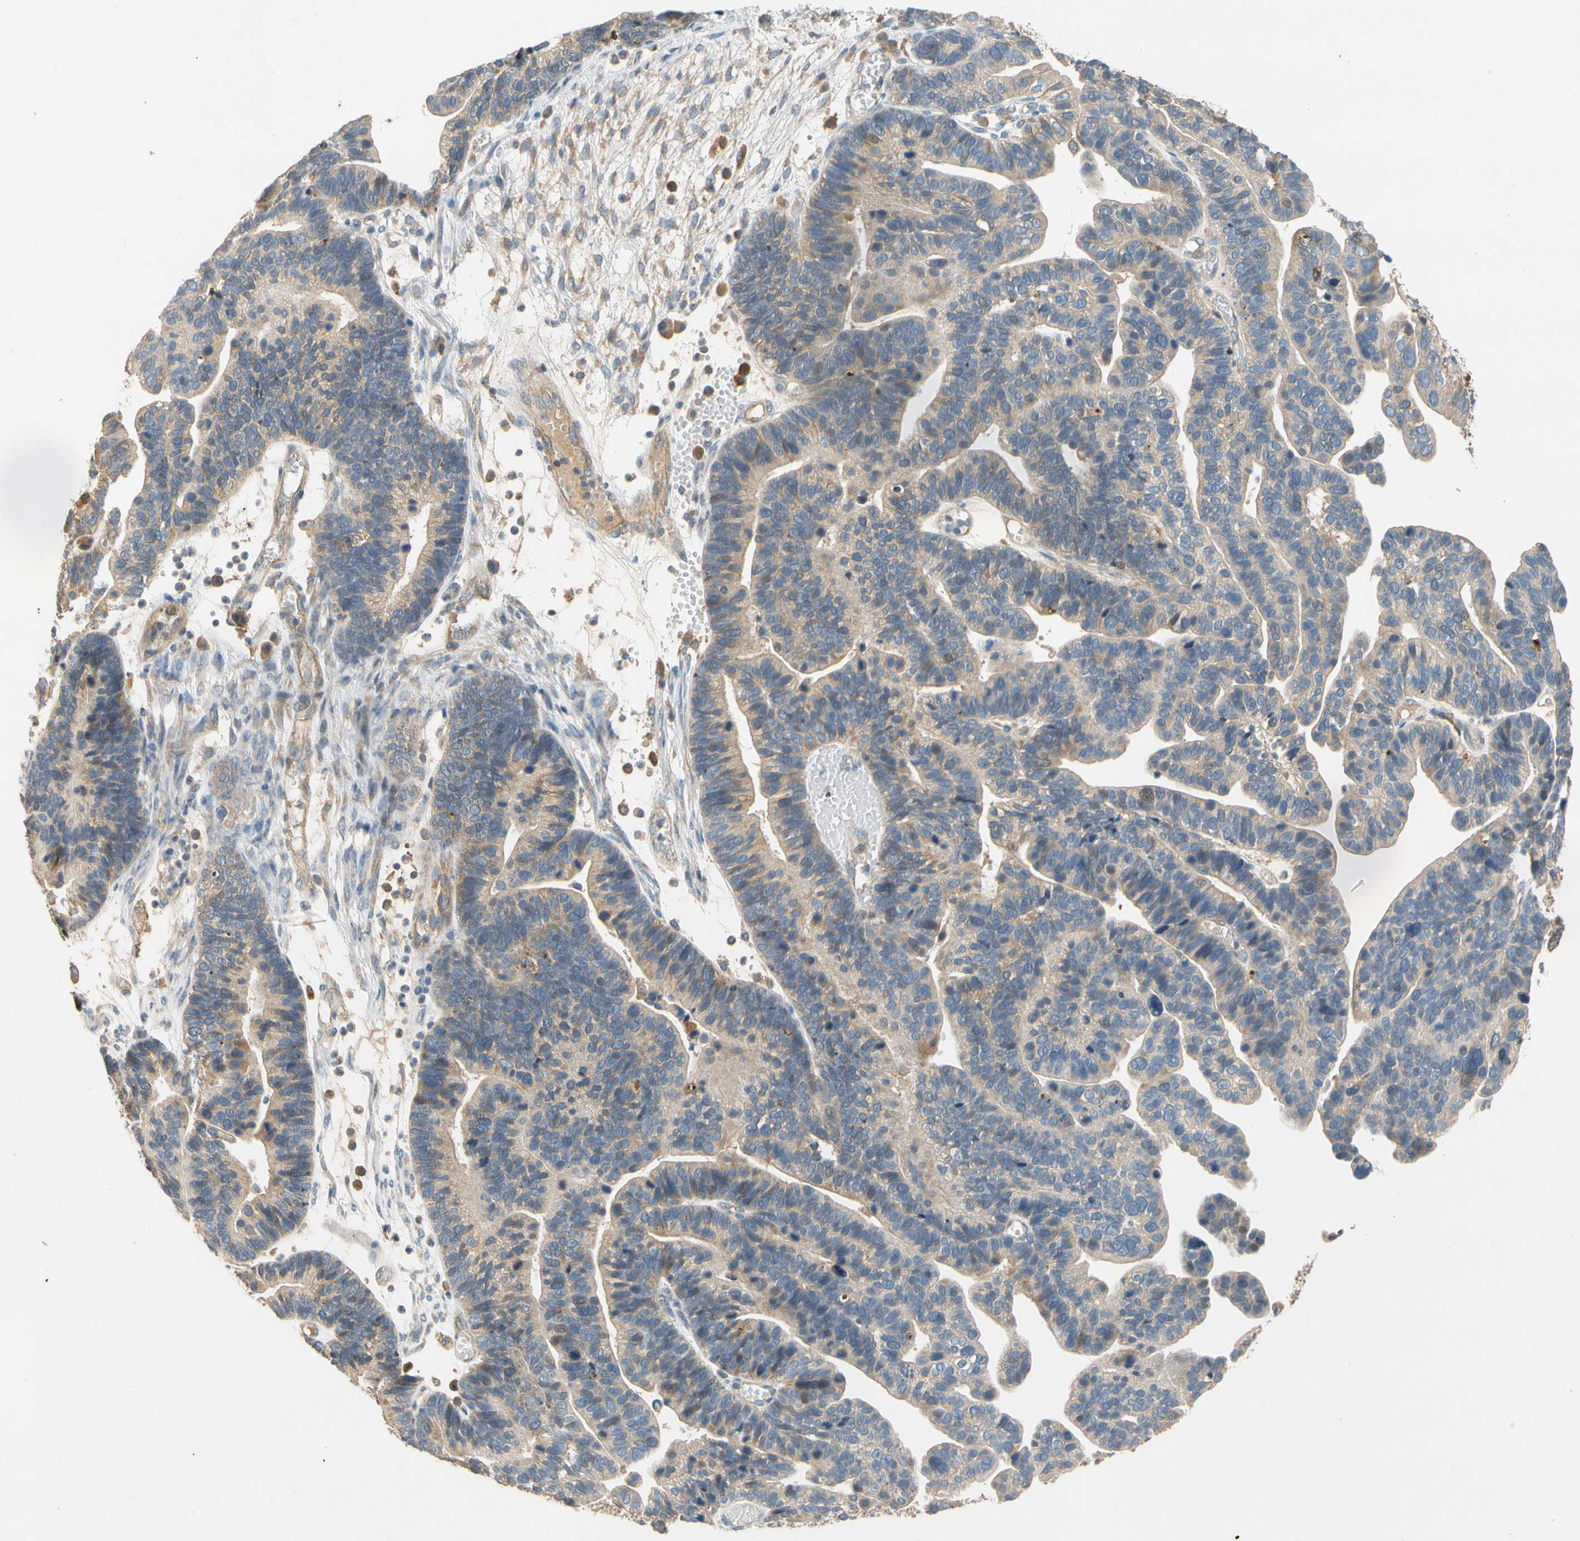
{"staining": {"intensity": "weak", "quantity": ">75%", "location": "cytoplasmic/membranous"}, "tissue": "ovarian cancer", "cell_type": "Tumor cells", "image_type": "cancer", "snomed": [{"axis": "morphology", "description": "Cystadenocarcinoma, serous, NOS"}, {"axis": "topography", "description": "Ovary"}], "caption": "Immunohistochemical staining of ovarian cancer demonstrates weak cytoplasmic/membranous protein staining in approximately >75% of tumor cells.", "gene": "USP46", "patient": {"sex": "female", "age": 56}}